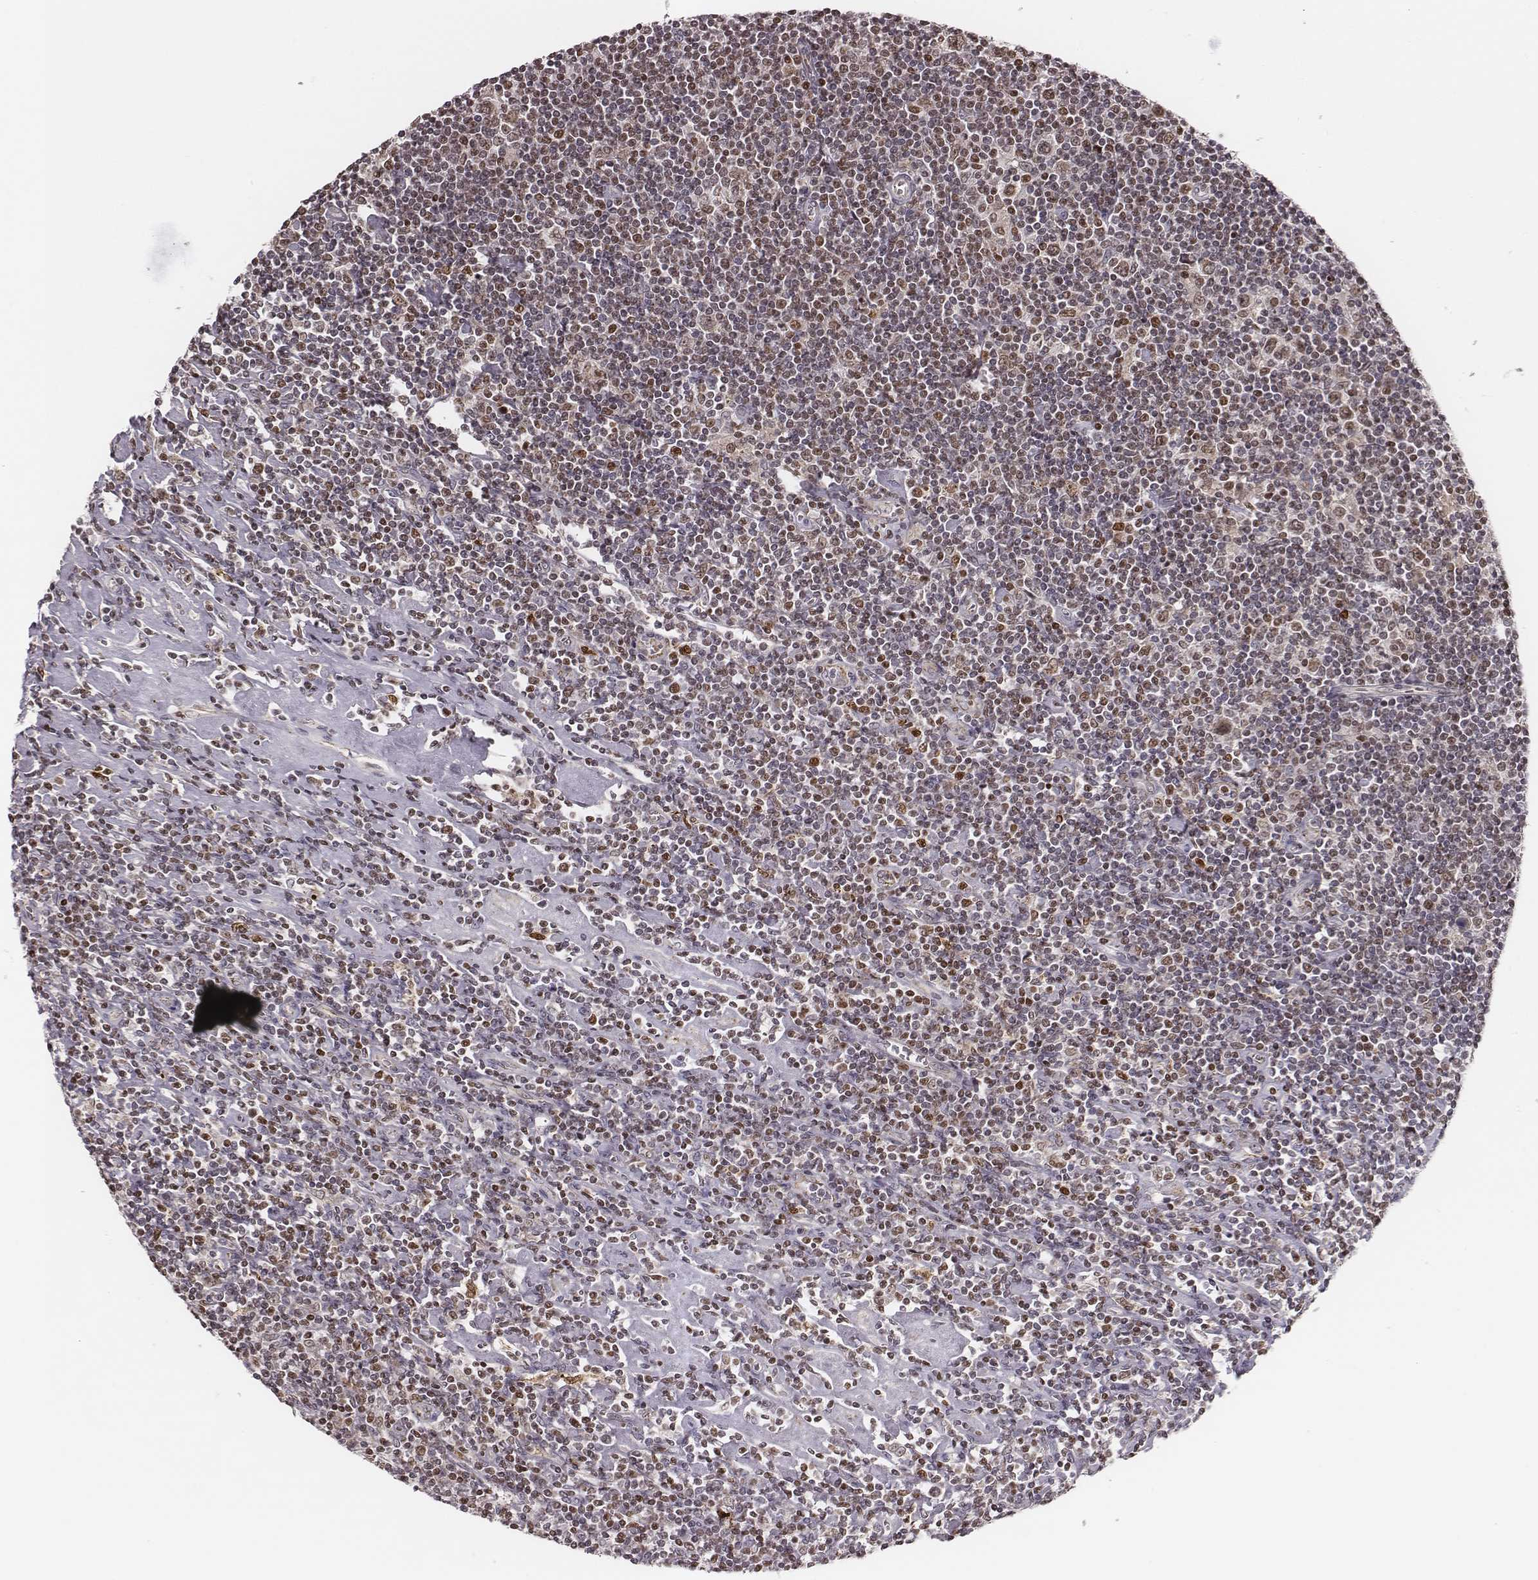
{"staining": {"intensity": "moderate", "quantity": ">75%", "location": "nuclear"}, "tissue": "lymphoma", "cell_type": "Tumor cells", "image_type": "cancer", "snomed": [{"axis": "morphology", "description": "Hodgkin's disease, NOS"}, {"axis": "topography", "description": "Lymph node"}], "caption": "A photomicrograph showing moderate nuclear expression in approximately >75% of tumor cells in Hodgkin's disease, as visualized by brown immunohistochemical staining.", "gene": "WDR59", "patient": {"sex": "male", "age": 40}}